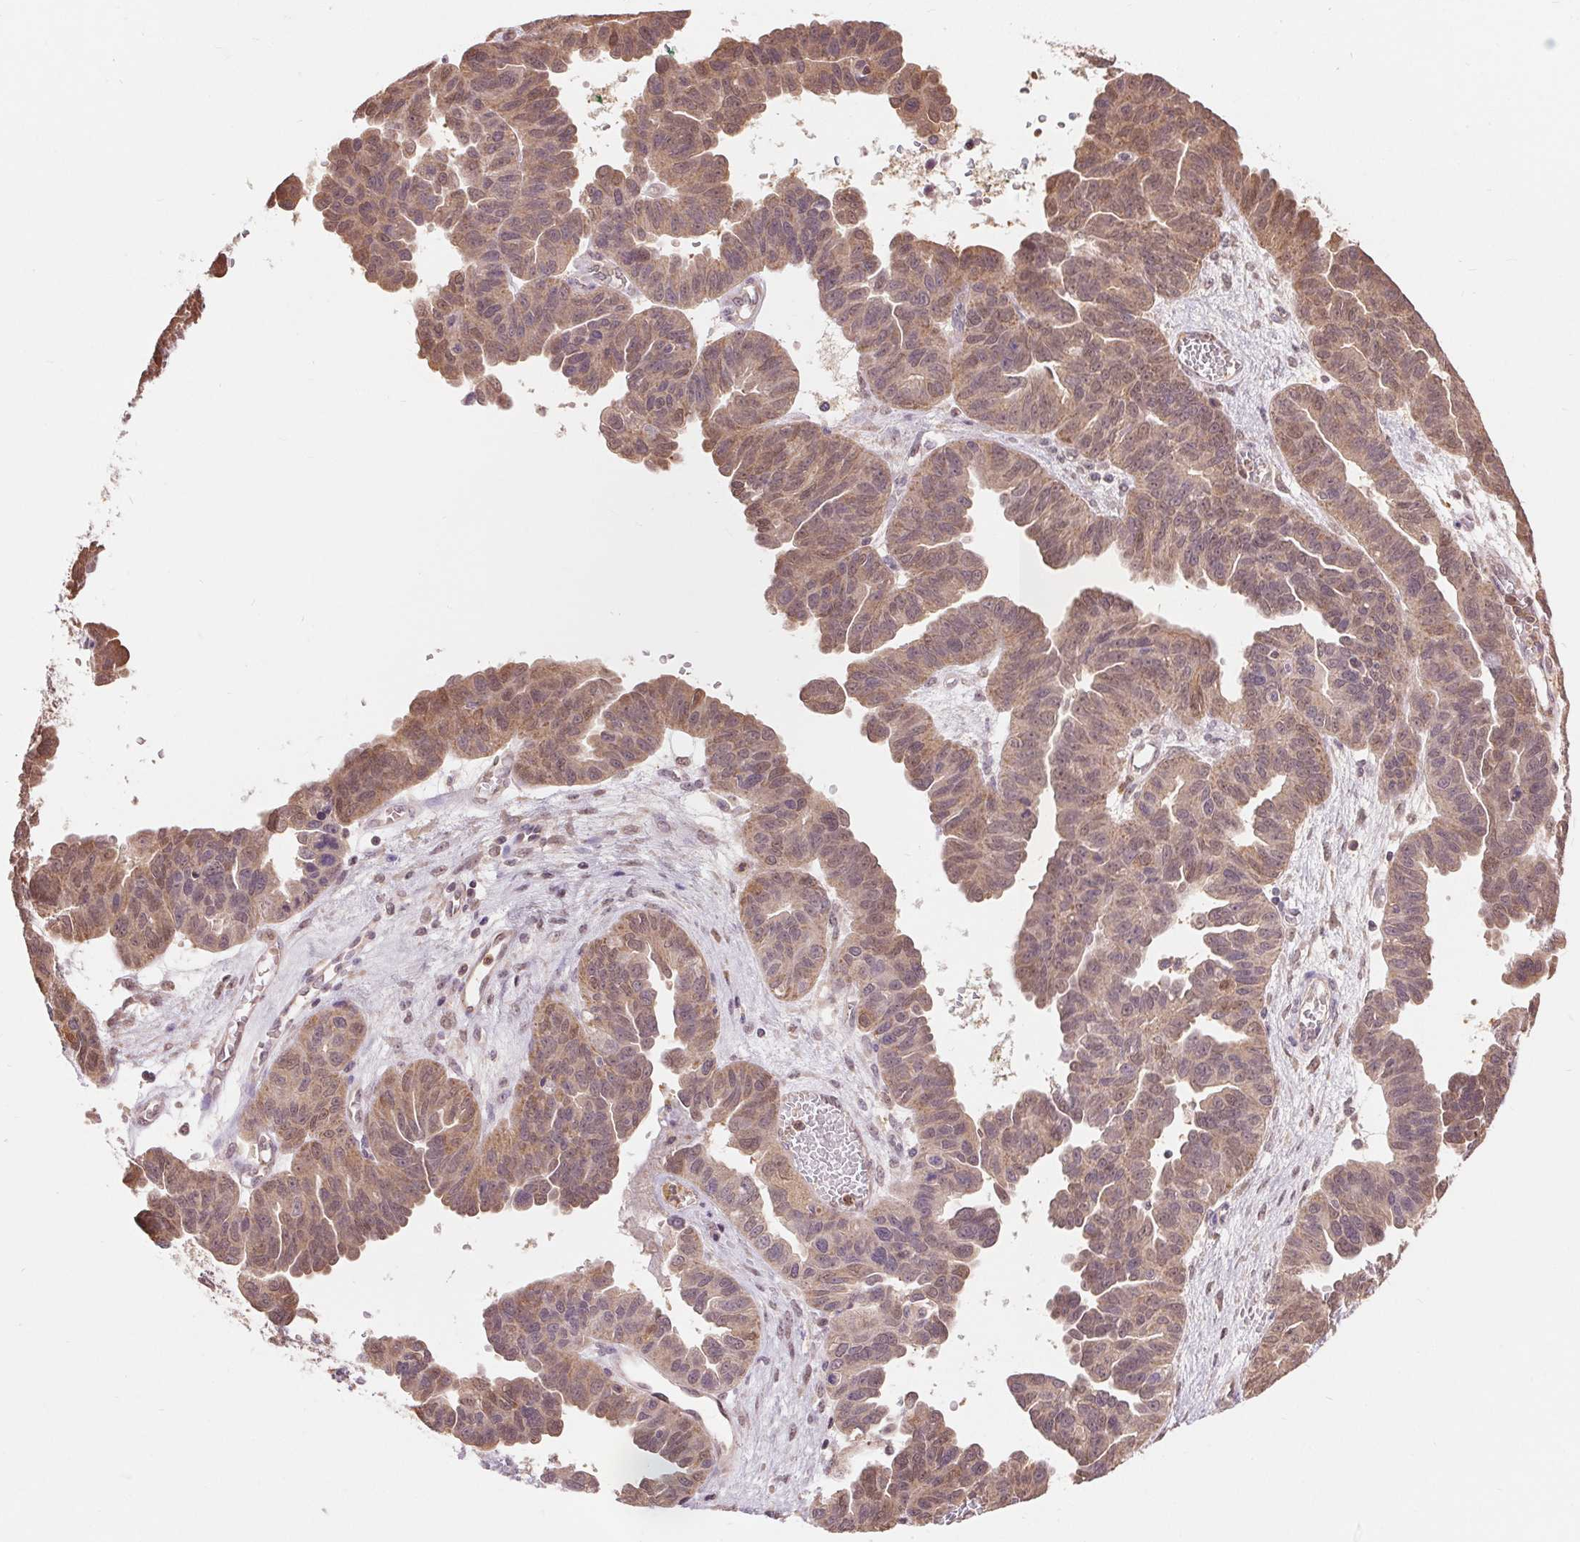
{"staining": {"intensity": "moderate", "quantity": ">75%", "location": "cytoplasmic/membranous,nuclear"}, "tissue": "ovarian cancer", "cell_type": "Tumor cells", "image_type": "cancer", "snomed": [{"axis": "morphology", "description": "Cystadenocarcinoma, serous, NOS"}, {"axis": "topography", "description": "Ovary"}], "caption": "Immunohistochemistry (DAB (3,3'-diaminobenzidine)) staining of human ovarian cancer (serous cystadenocarcinoma) exhibits moderate cytoplasmic/membranous and nuclear protein expression in approximately >75% of tumor cells.", "gene": "TMEM273", "patient": {"sex": "female", "age": 64}}